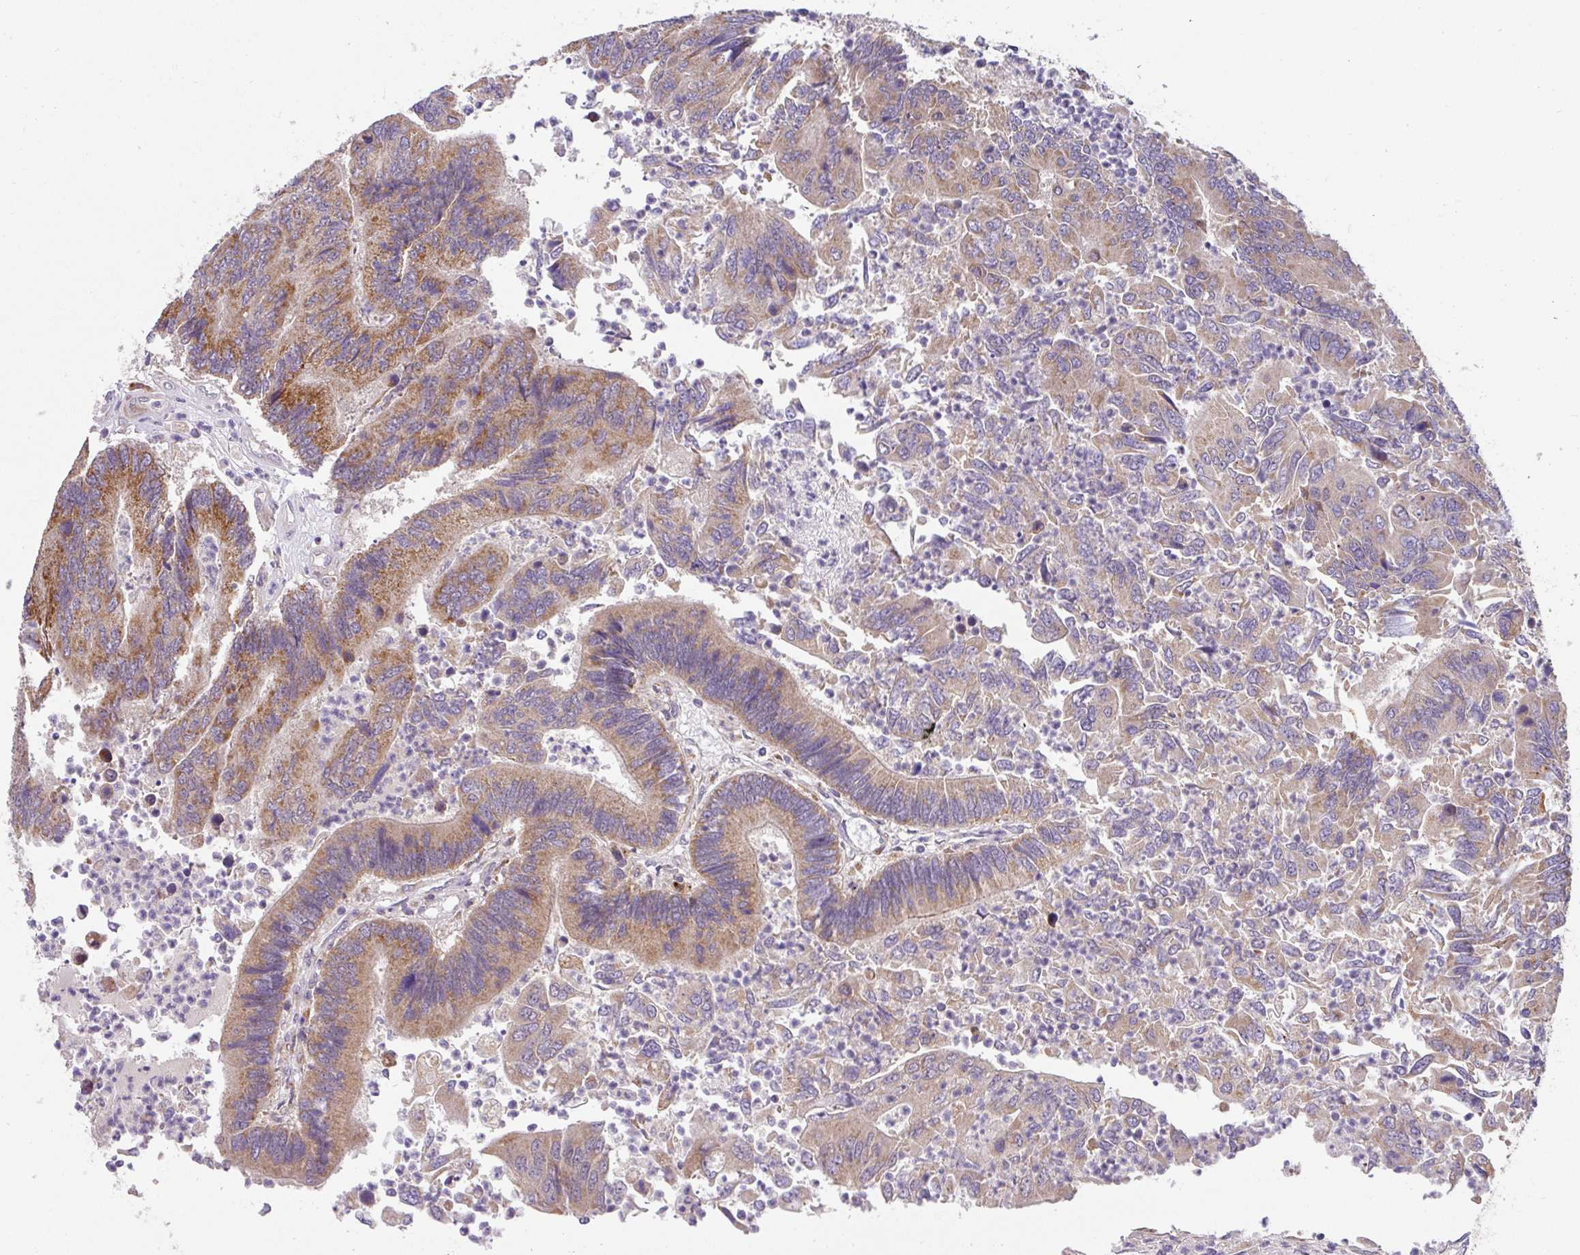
{"staining": {"intensity": "moderate", "quantity": ">75%", "location": "cytoplasmic/membranous"}, "tissue": "colorectal cancer", "cell_type": "Tumor cells", "image_type": "cancer", "snomed": [{"axis": "morphology", "description": "Adenocarcinoma, NOS"}, {"axis": "topography", "description": "Colon"}], "caption": "Tumor cells reveal medium levels of moderate cytoplasmic/membranous positivity in about >75% of cells in human colorectal cancer. The staining is performed using DAB (3,3'-diaminobenzidine) brown chromogen to label protein expression. The nuclei are counter-stained blue using hematoxylin.", "gene": "SARS2", "patient": {"sex": "female", "age": 67}}